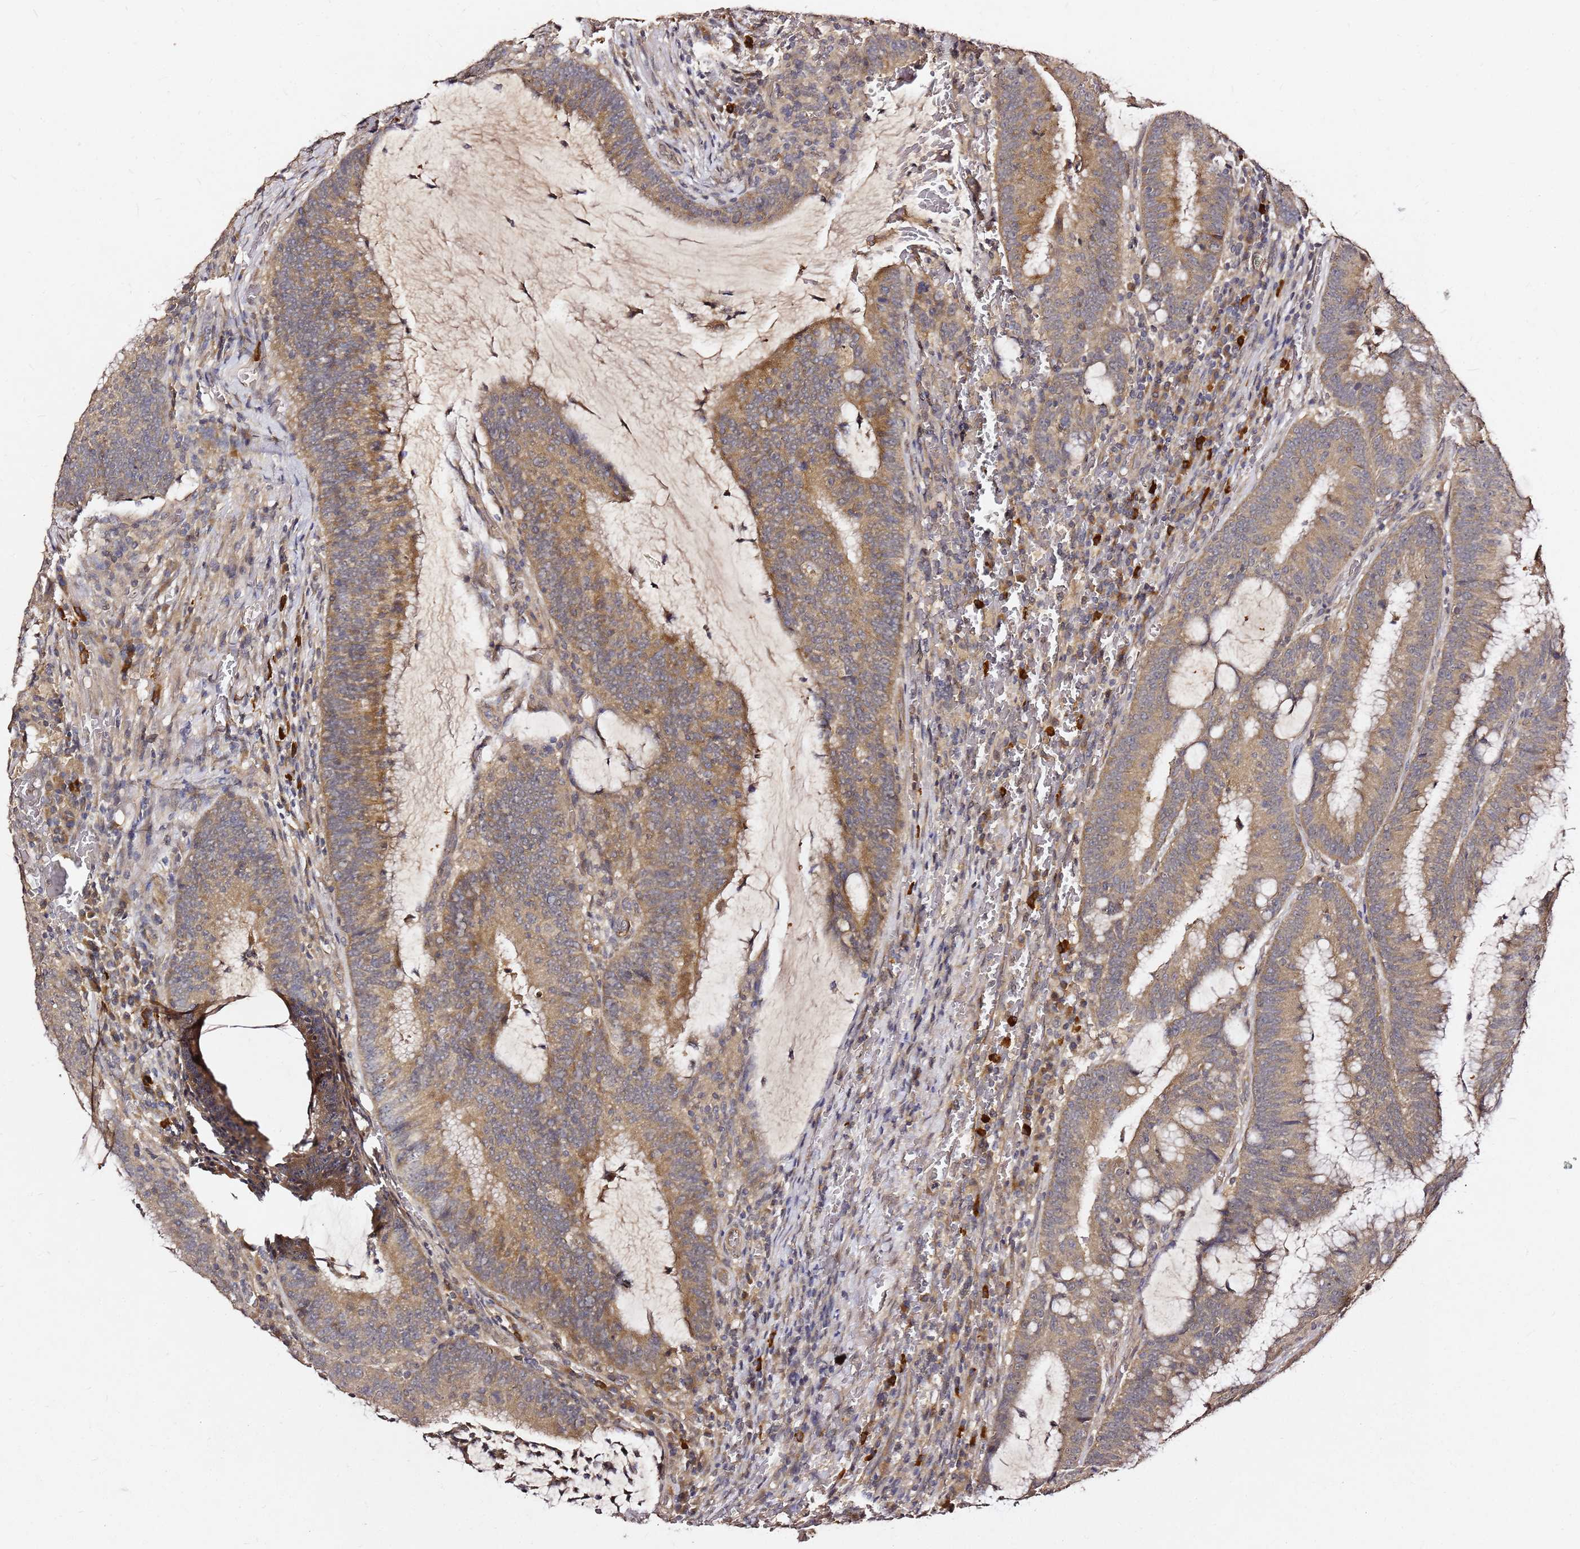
{"staining": {"intensity": "moderate", "quantity": ">75%", "location": "cytoplasmic/membranous"}, "tissue": "colorectal cancer", "cell_type": "Tumor cells", "image_type": "cancer", "snomed": [{"axis": "morphology", "description": "Adenocarcinoma, NOS"}, {"axis": "topography", "description": "Rectum"}], "caption": "About >75% of tumor cells in adenocarcinoma (colorectal) show moderate cytoplasmic/membranous protein staining as visualized by brown immunohistochemical staining.", "gene": "C6orf136", "patient": {"sex": "female", "age": 77}}